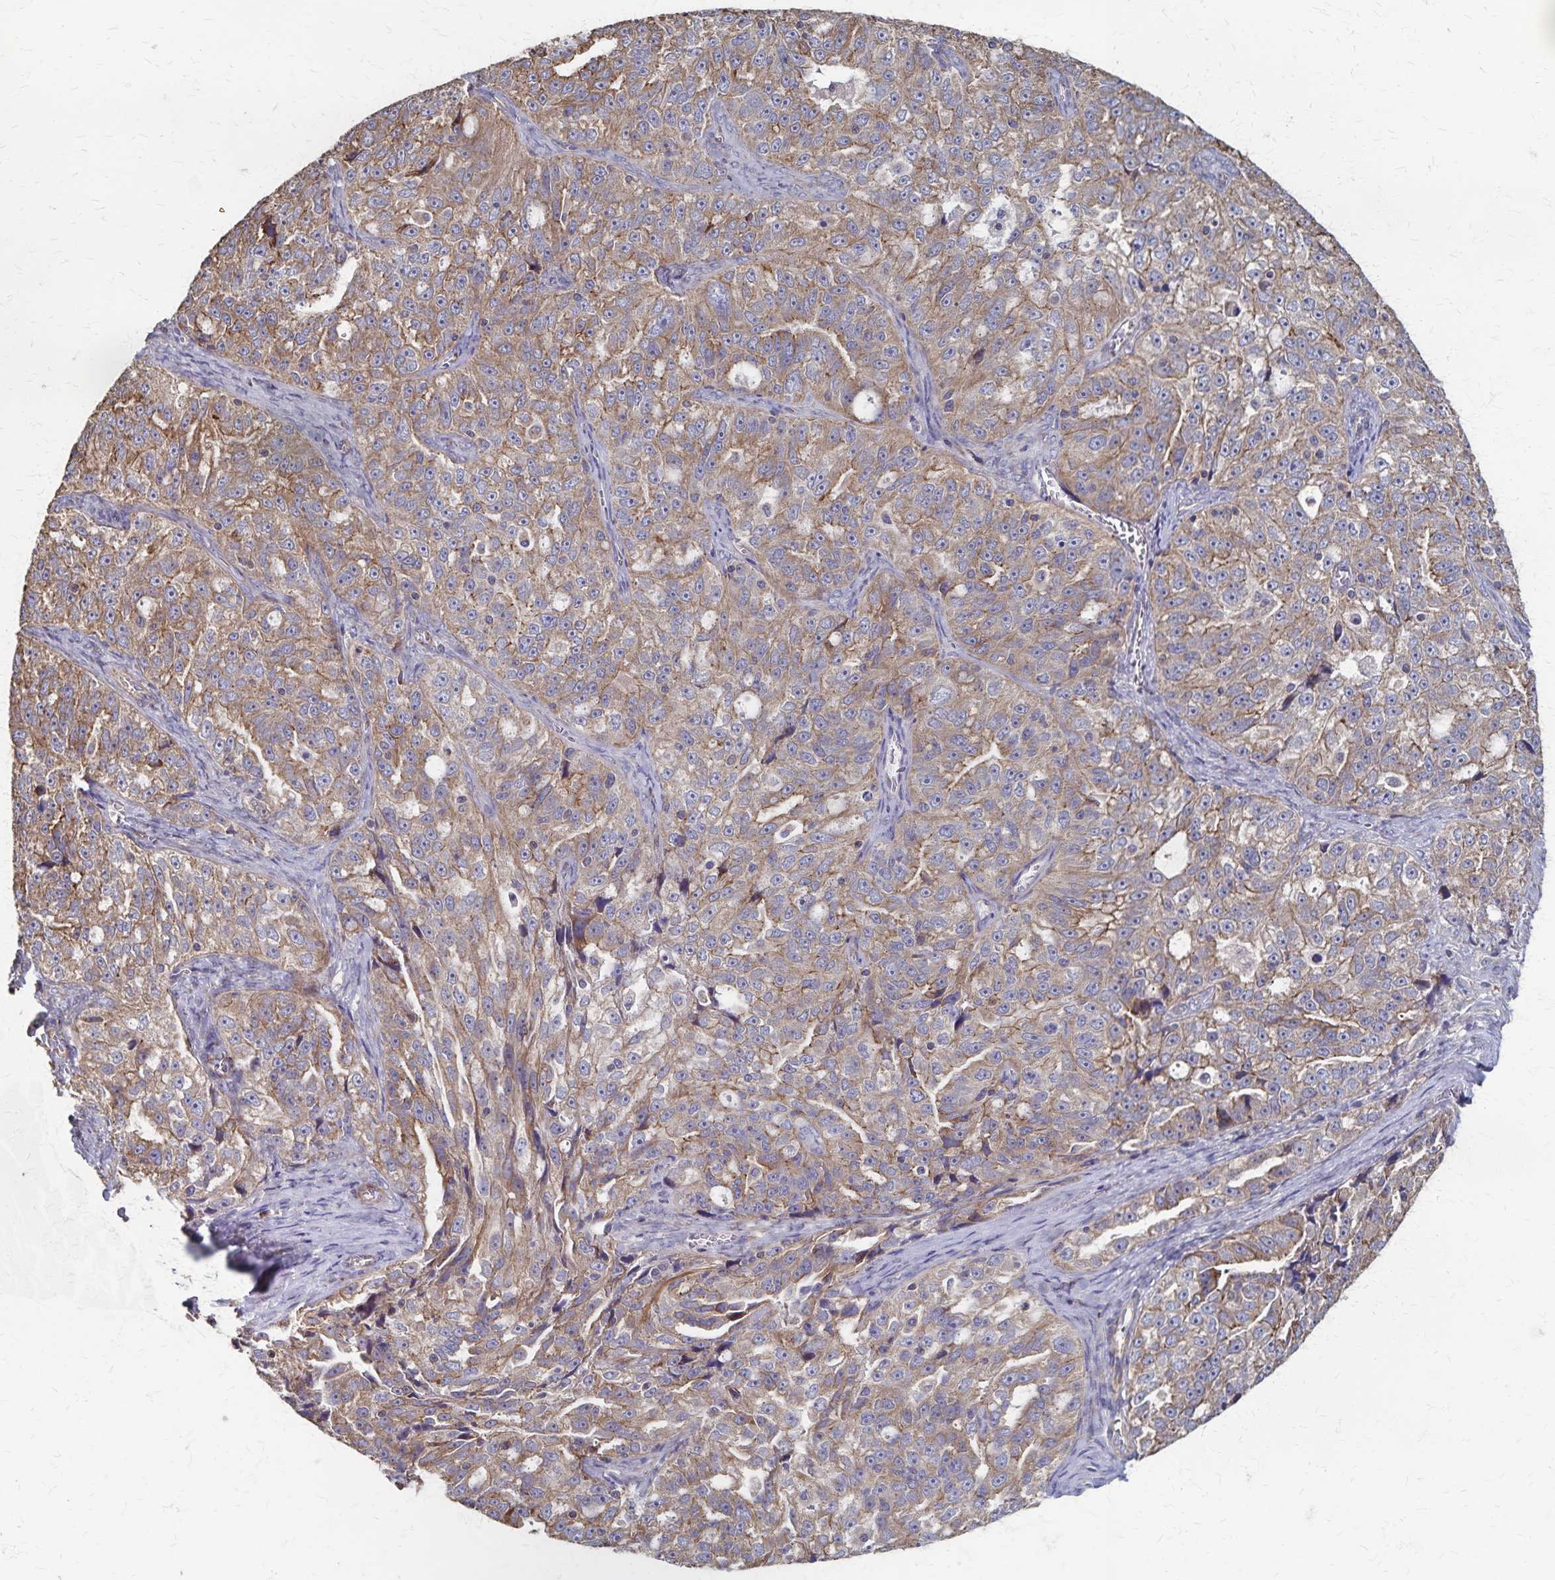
{"staining": {"intensity": "weak", "quantity": ">75%", "location": "cytoplasmic/membranous"}, "tissue": "ovarian cancer", "cell_type": "Tumor cells", "image_type": "cancer", "snomed": [{"axis": "morphology", "description": "Cystadenocarcinoma, serous, NOS"}, {"axis": "topography", "description": "Ovary"}], "caption": "Immunohistochemical staining of serous cystadenocarcinoma (ovarian) shows low levels of weak cytoplasmic/membranous protein staining in about >75% of tumor cells.", "gene": "PGAP2", "patient": {"sex": "female", "age": 51}}